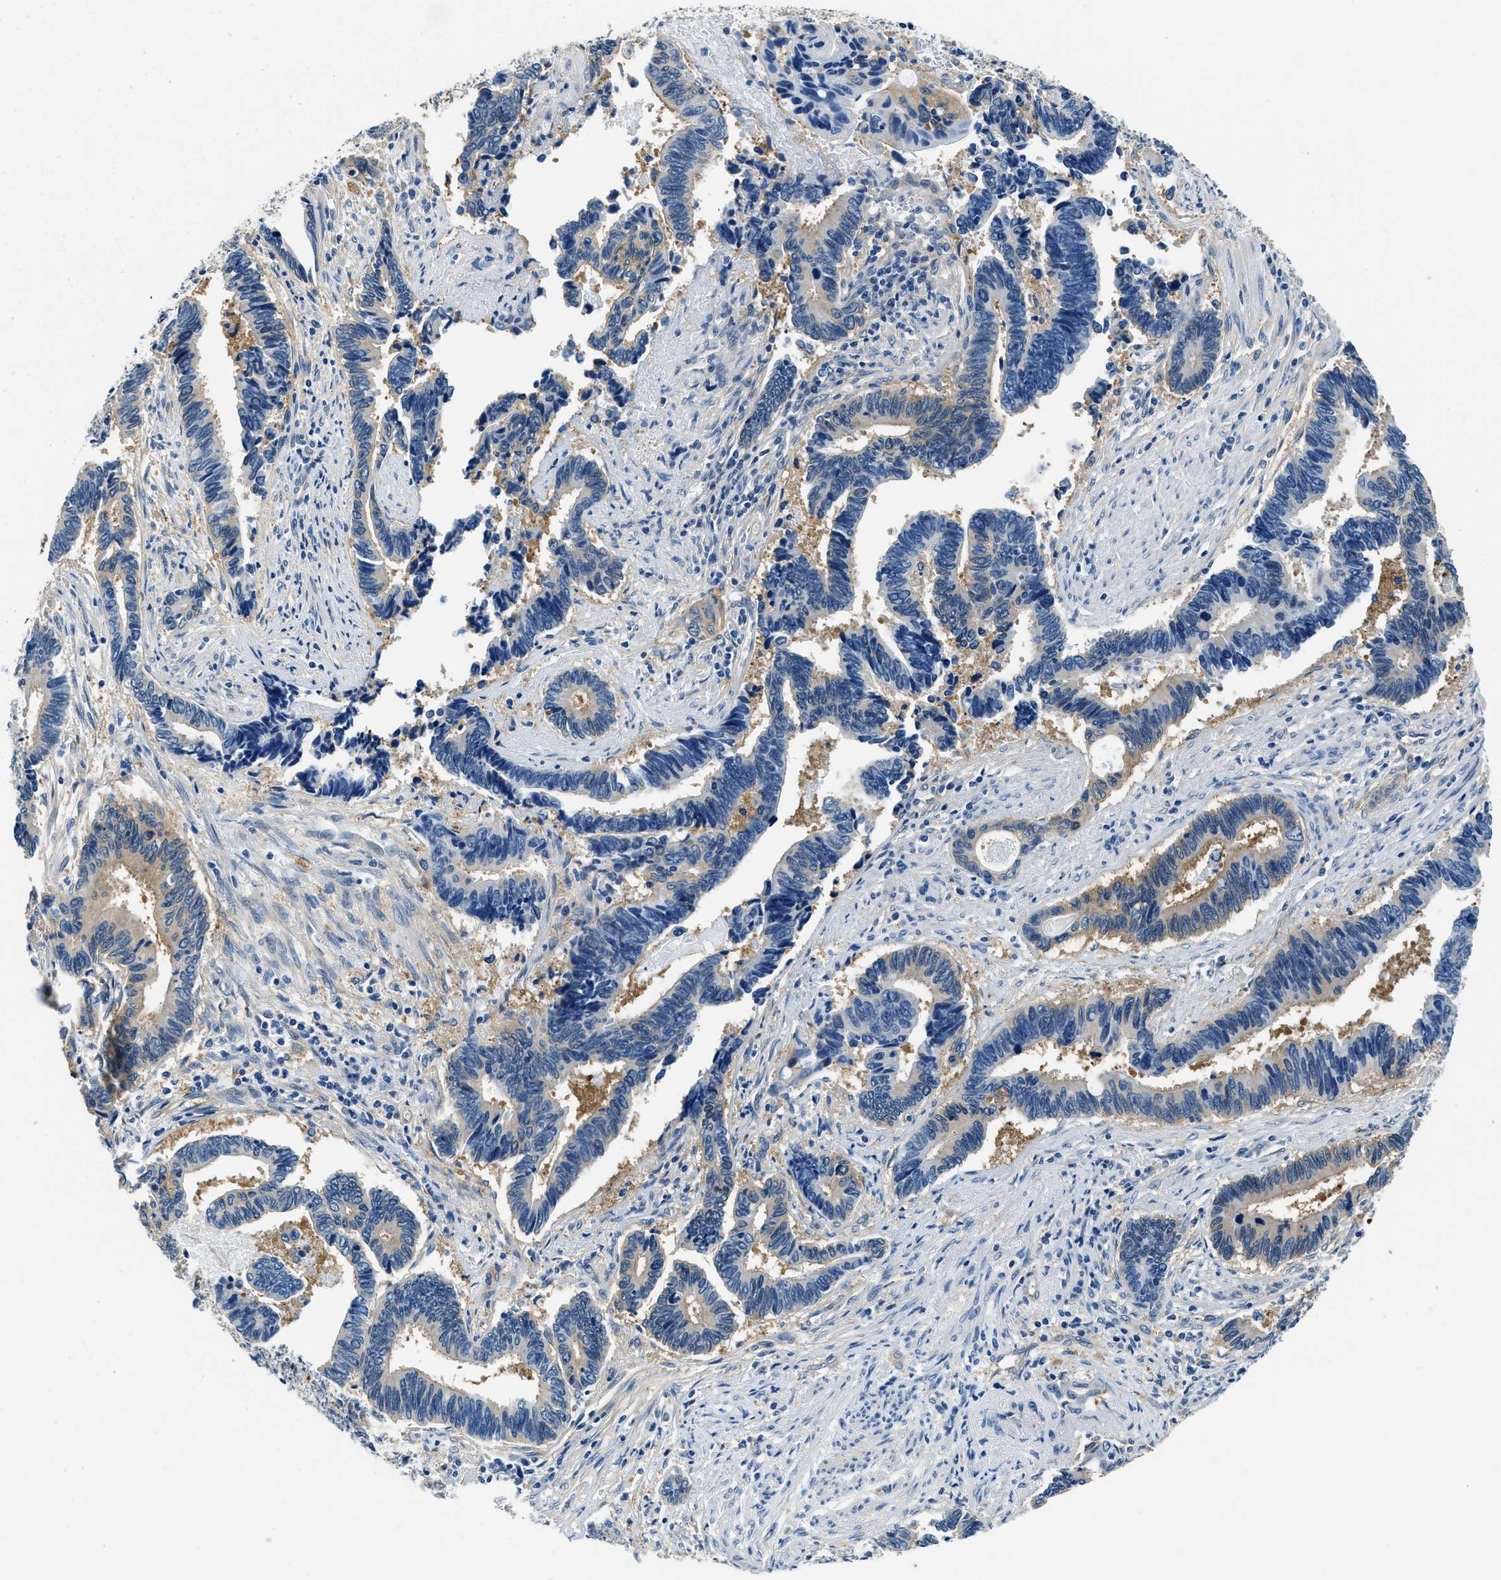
{"staining": {"intensity": "weak", "quantity": "<25%", "location": "cytoplasmic/membranous"}, "tissue": "pancreatic cancer", "cell_type": "Tumor cells", "image_type": "cancer", "snomed": [{"axis": "morphology", "description": "Adenocarcinoma, NOS"}, {"axis": "topography", "description": "Pancreas"}], "caption": "Pancreatic adenocarcinoma was stained to show a protein in brown. There is no significant expression in tumor cells. (Brightfield microscopy of DAB immunohistochemistry at high magnification).", "gene": "TWF1", "patient": {"sex": "female", "age": 70}}